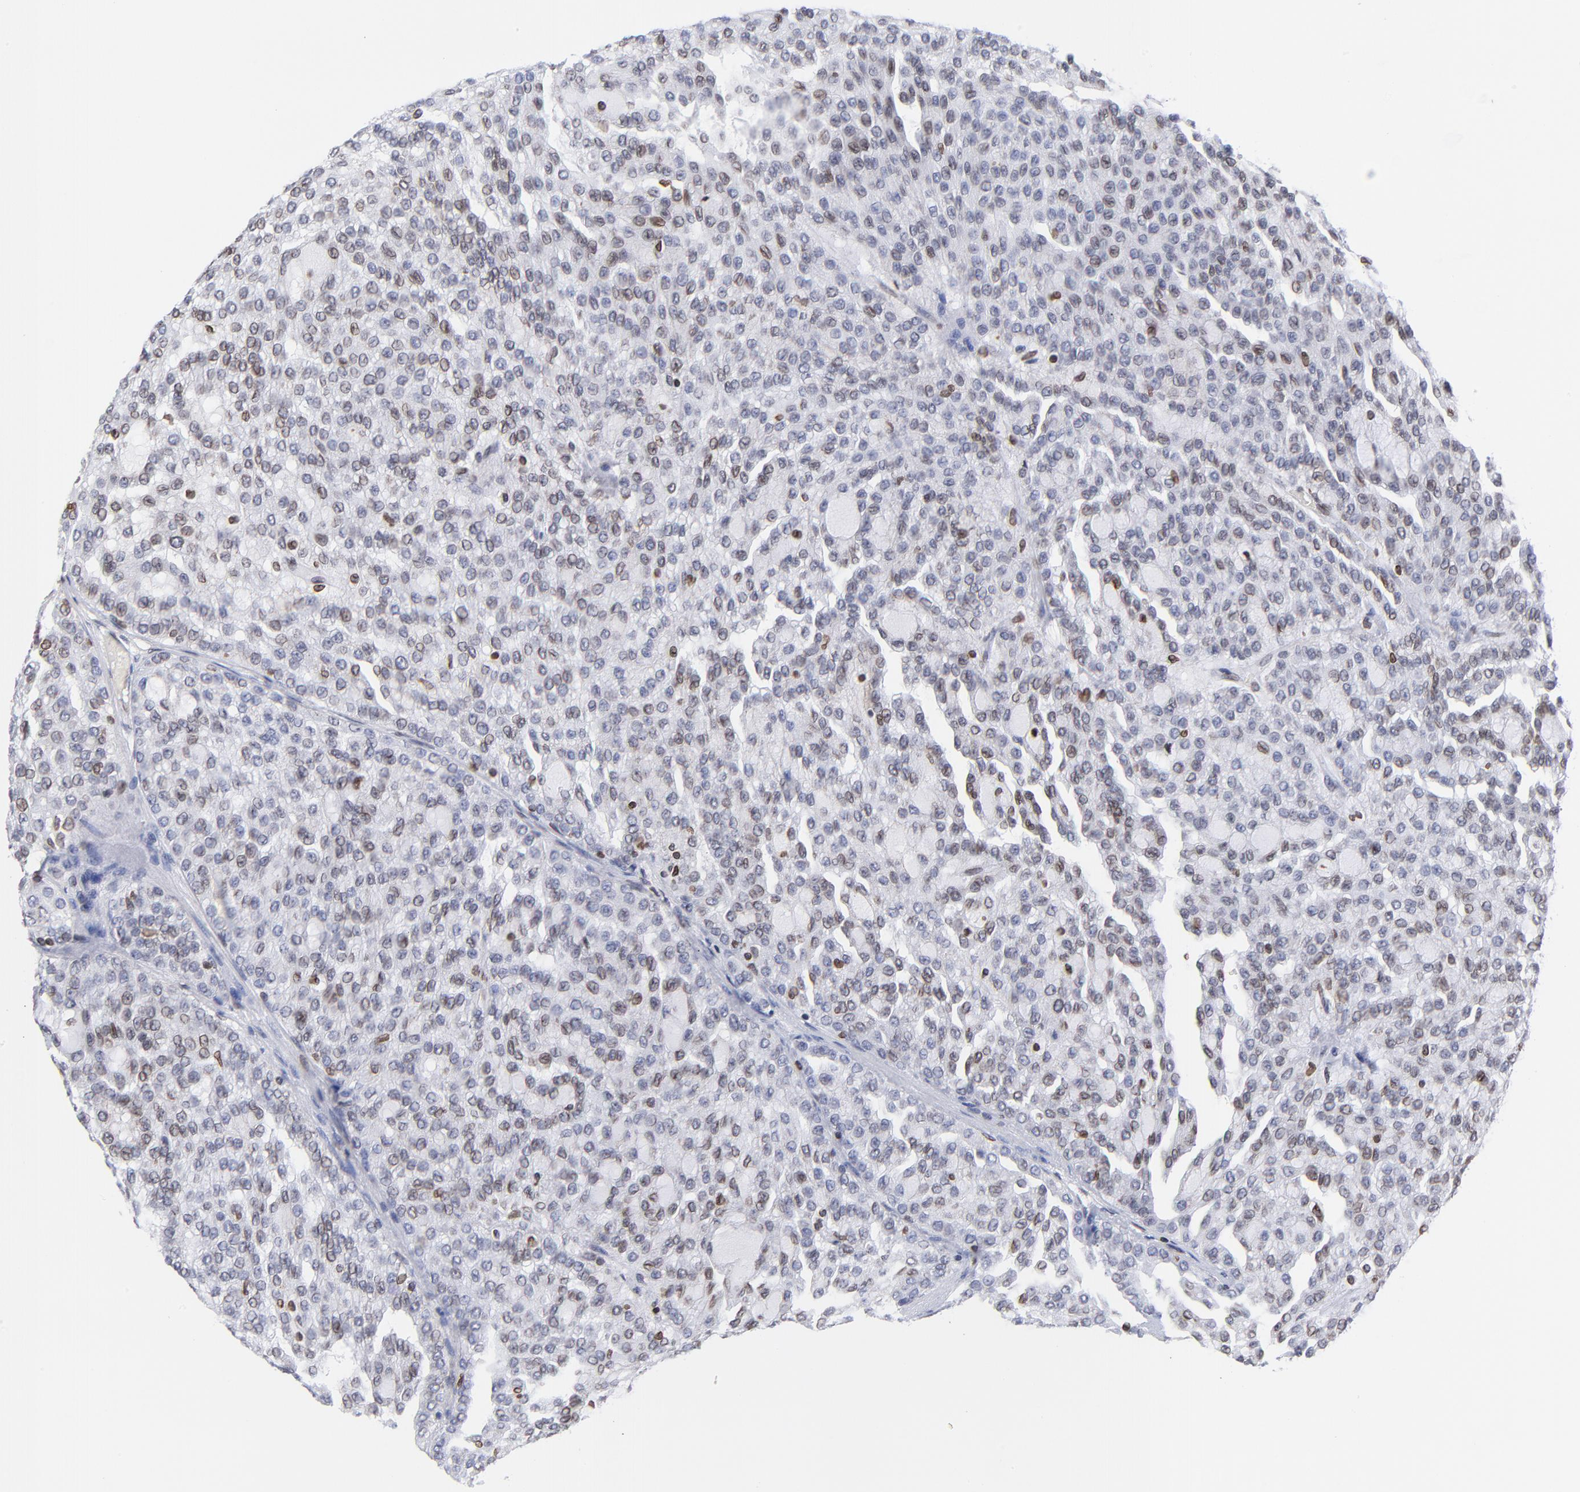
{"staining": {"intensity": "moderate", "quantity": "<25%", "location": "cytoplasmic/membranous,nuclear"}, "tissue": "renal cancer", "cell_type": "Tumor cells", "image_type": "cancer", "snomed": [{"axis": "morphology", "description": "Adenocarcinoma, NOS"}, {"axis": "topography", "description": "Kidney"}], "caption": "Tumor cells exhibit low levels of moderate cytoplasmic/membranous and nuclear positivity in approximately <25% of cells in adenocarcinoma (renal).", "gene": "THAP7", "patient": {"sex": "male", "age": 63}}